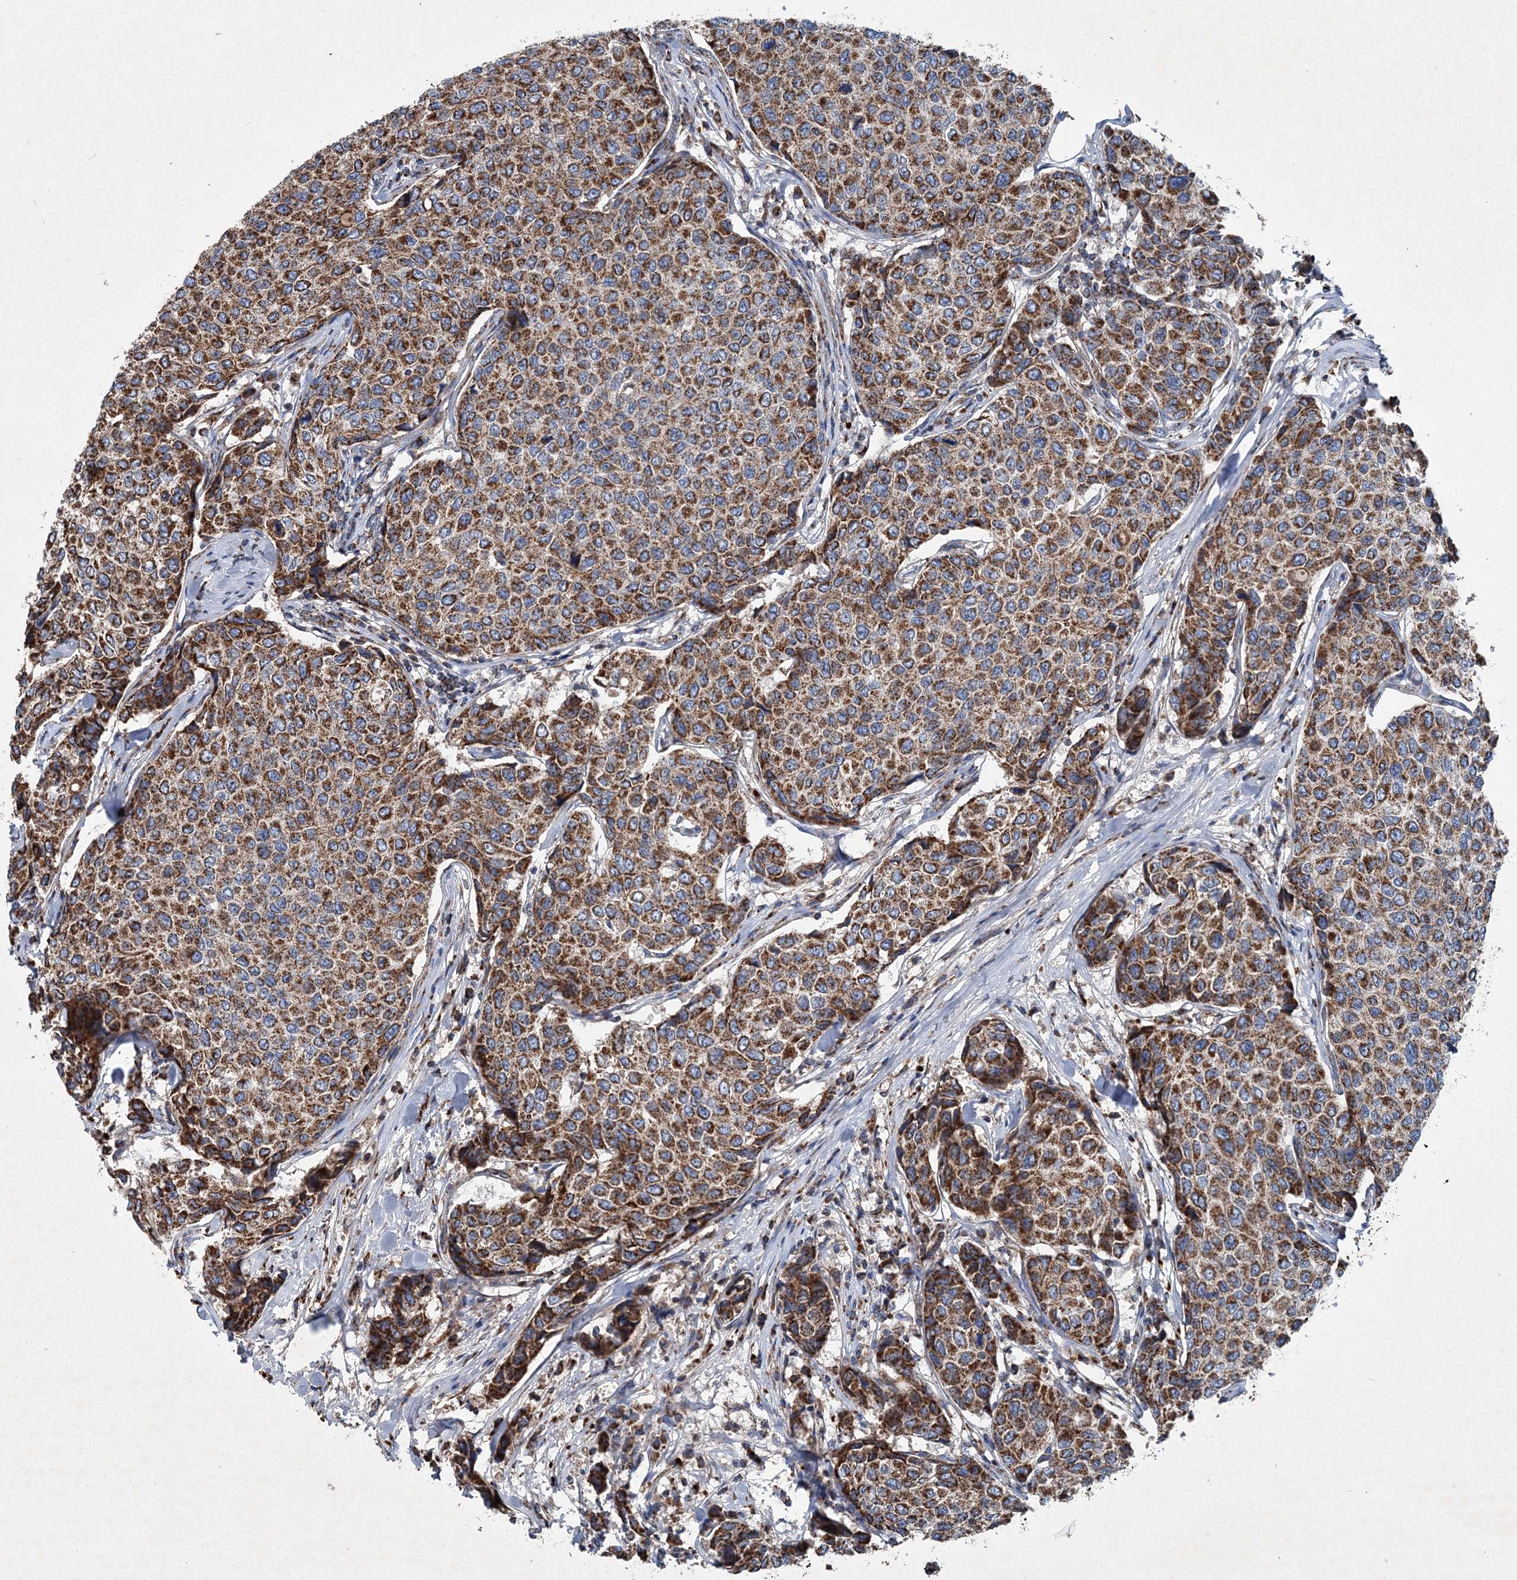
{"staining": {"intensity": "strong", "quantity": ">75%", "location": "cytoplasmic/membranous"}, "tissue": "breast cancer", "cell_type": "Tumor cells", "image_type": "cancer", "snomed": [{"axis": "morphology", "description": "Duct carcinoma"}, {"axis": "topography", "description": "Breast"}], "caption": "Breast cancer (infiltrating ductal carcinoma) was stained to show a protein in brown. There is high levels of strong cytoplasmic/membranous positivity in about >75% of tumor cells.", "gene": "SPAG16", "patient": {"sex": "female", "age": 55}}